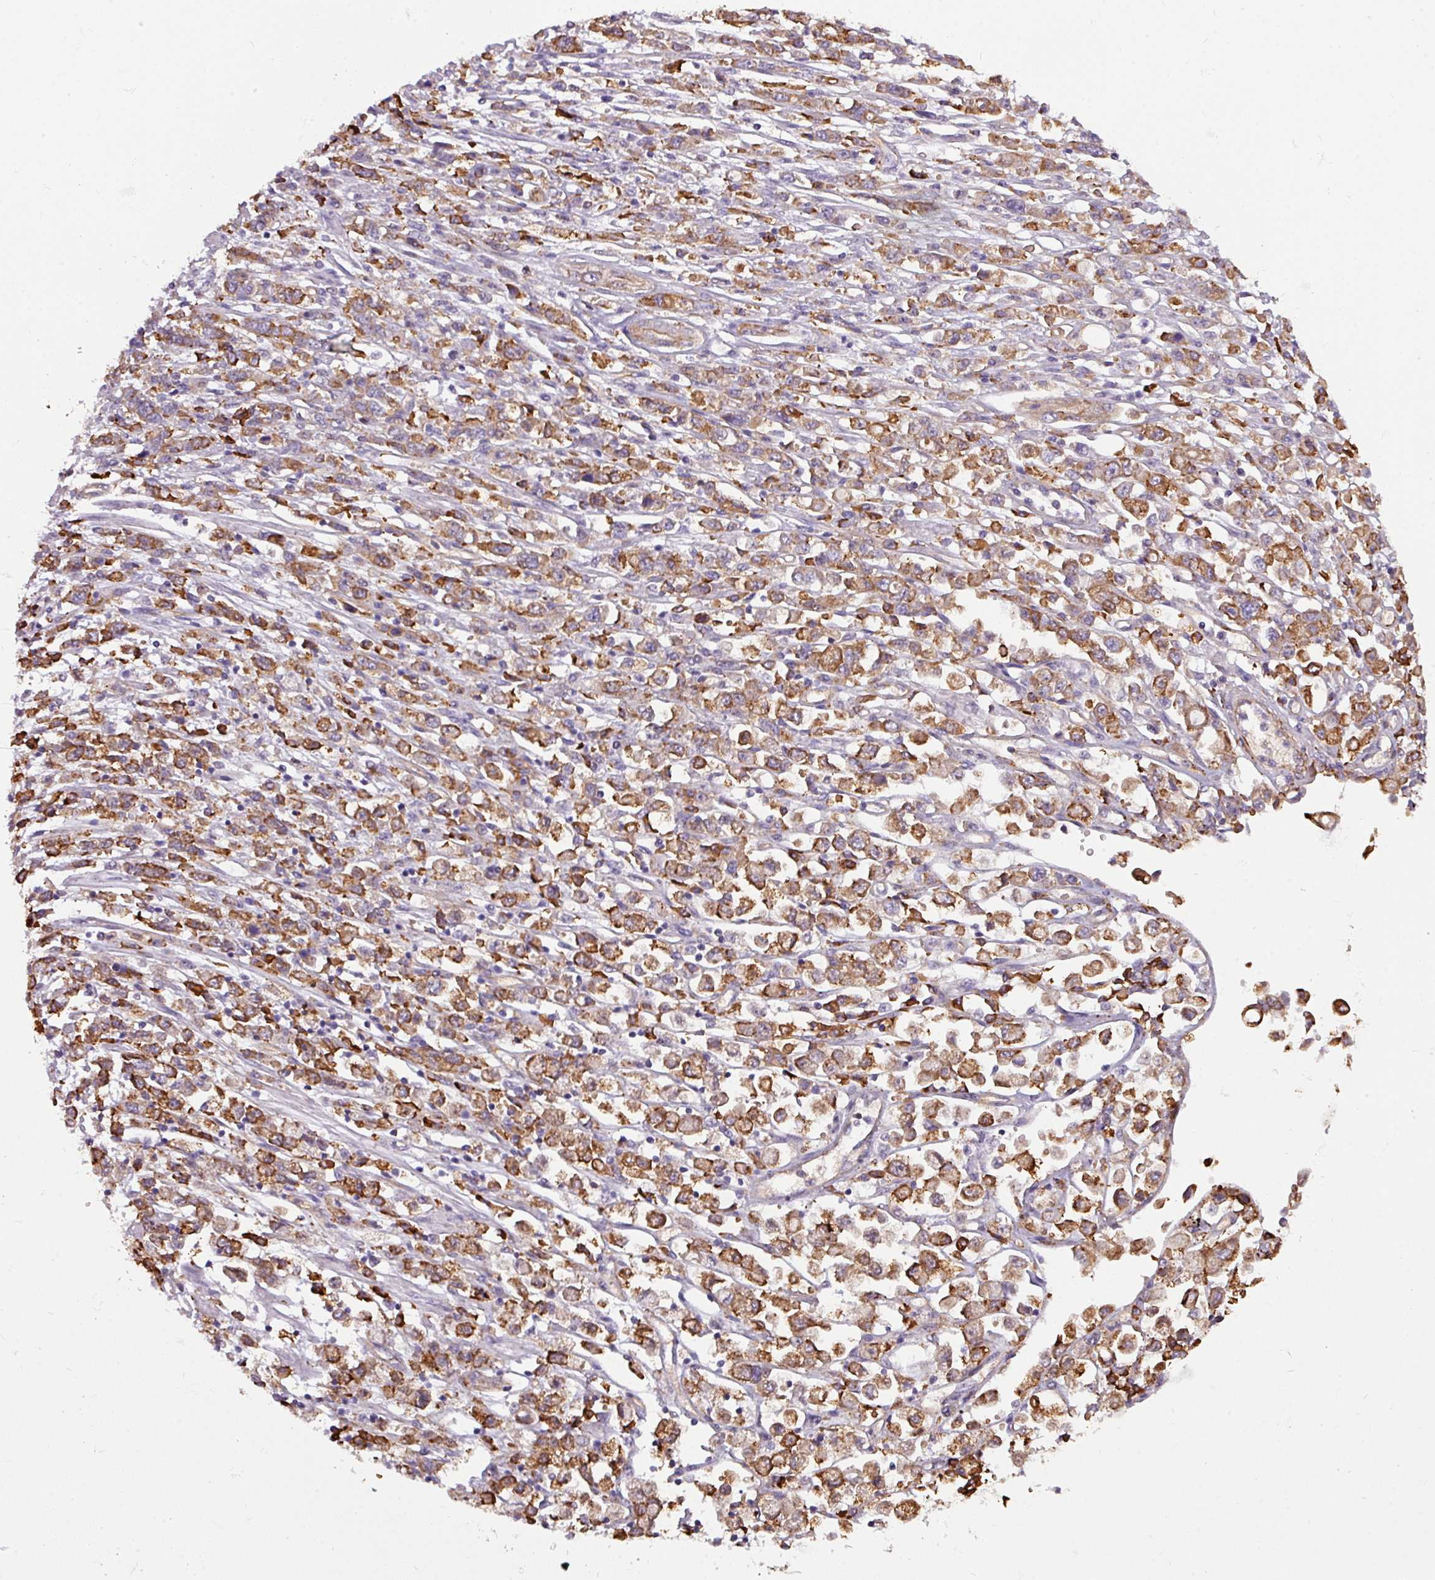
{"staining": {"intensity": "strong", "quantity": ">75%", "location": "cytoplasmic/membranous"}, "tissue": "stomach cancer", "cell_type": "Tumor cells", "image_type": "cancer", "snomed": [{"axis": "morphology", "description": "Adenocarcinoma, NOS"}, {"axis": "topography", "description": "Stomach"}], "caption": "Stomach cancer (adenocarcinoma) was stained to show a protein in brown. There is high levels of strong cytoplasmic/membranous positivity in about >75% of tumor cells.", "gene": "BUD23", "patient": {"sex": "female", "age": 76}}